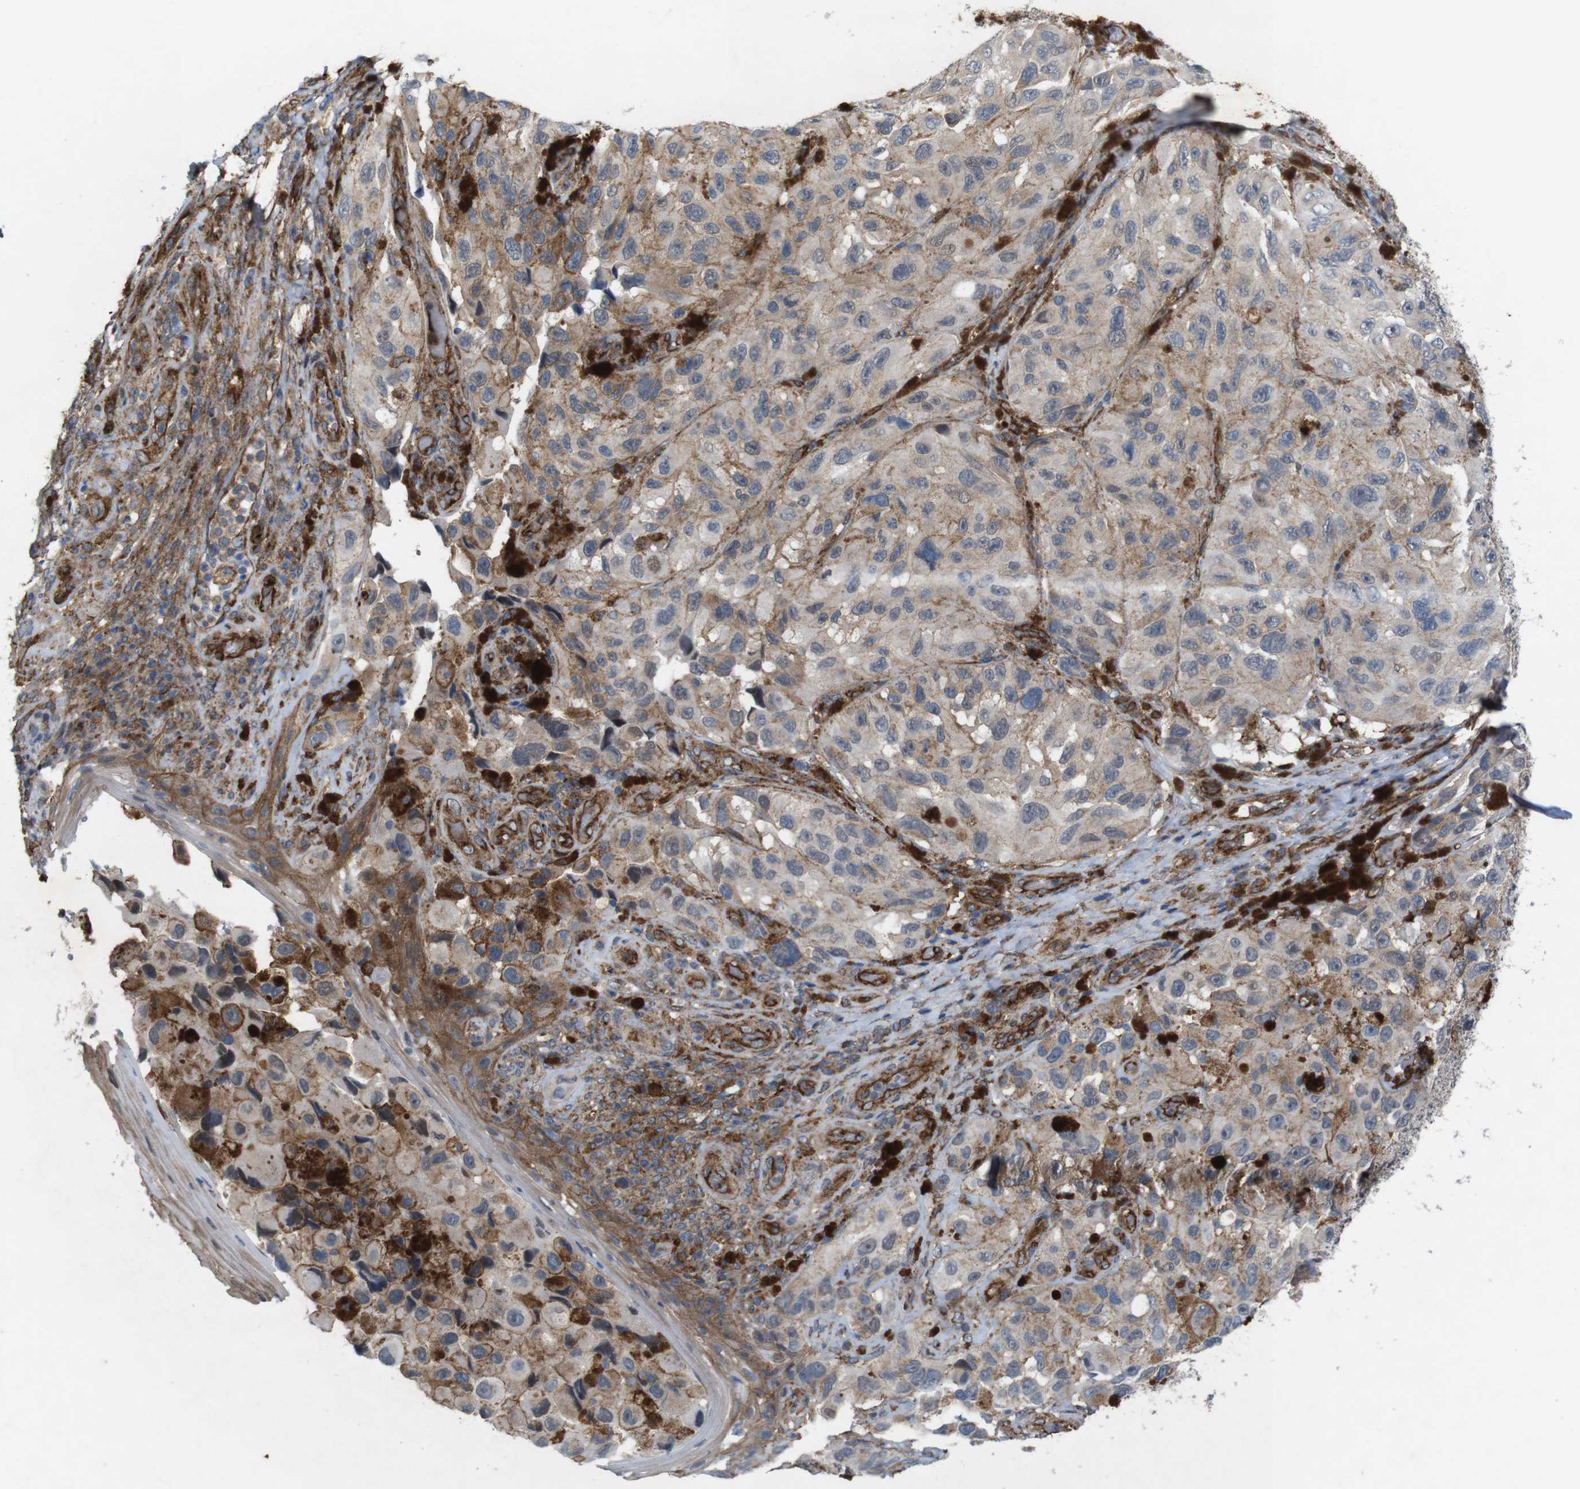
{"staining": {"intensity": "moderate", "quantity": "25%-75%", "location": "cytoplasmic/membranous"}, "tissue": "melanoma", "cell_type": "Tumor cells", "image_type": "cancer", "snomed": [{"axis": "morphology", "description": "Malignant melanoma, NOS"}, {"axis": "topography", "description": "Skin"}], "caption": "There is medium levels of moderate cytoplasmic/membranous staining in tumor cells of melanoma, as demonstrated by immunohistochemical staining (brown color).", "gene": "PTGER4", "patient": {"sex": "female", "age": 73}}